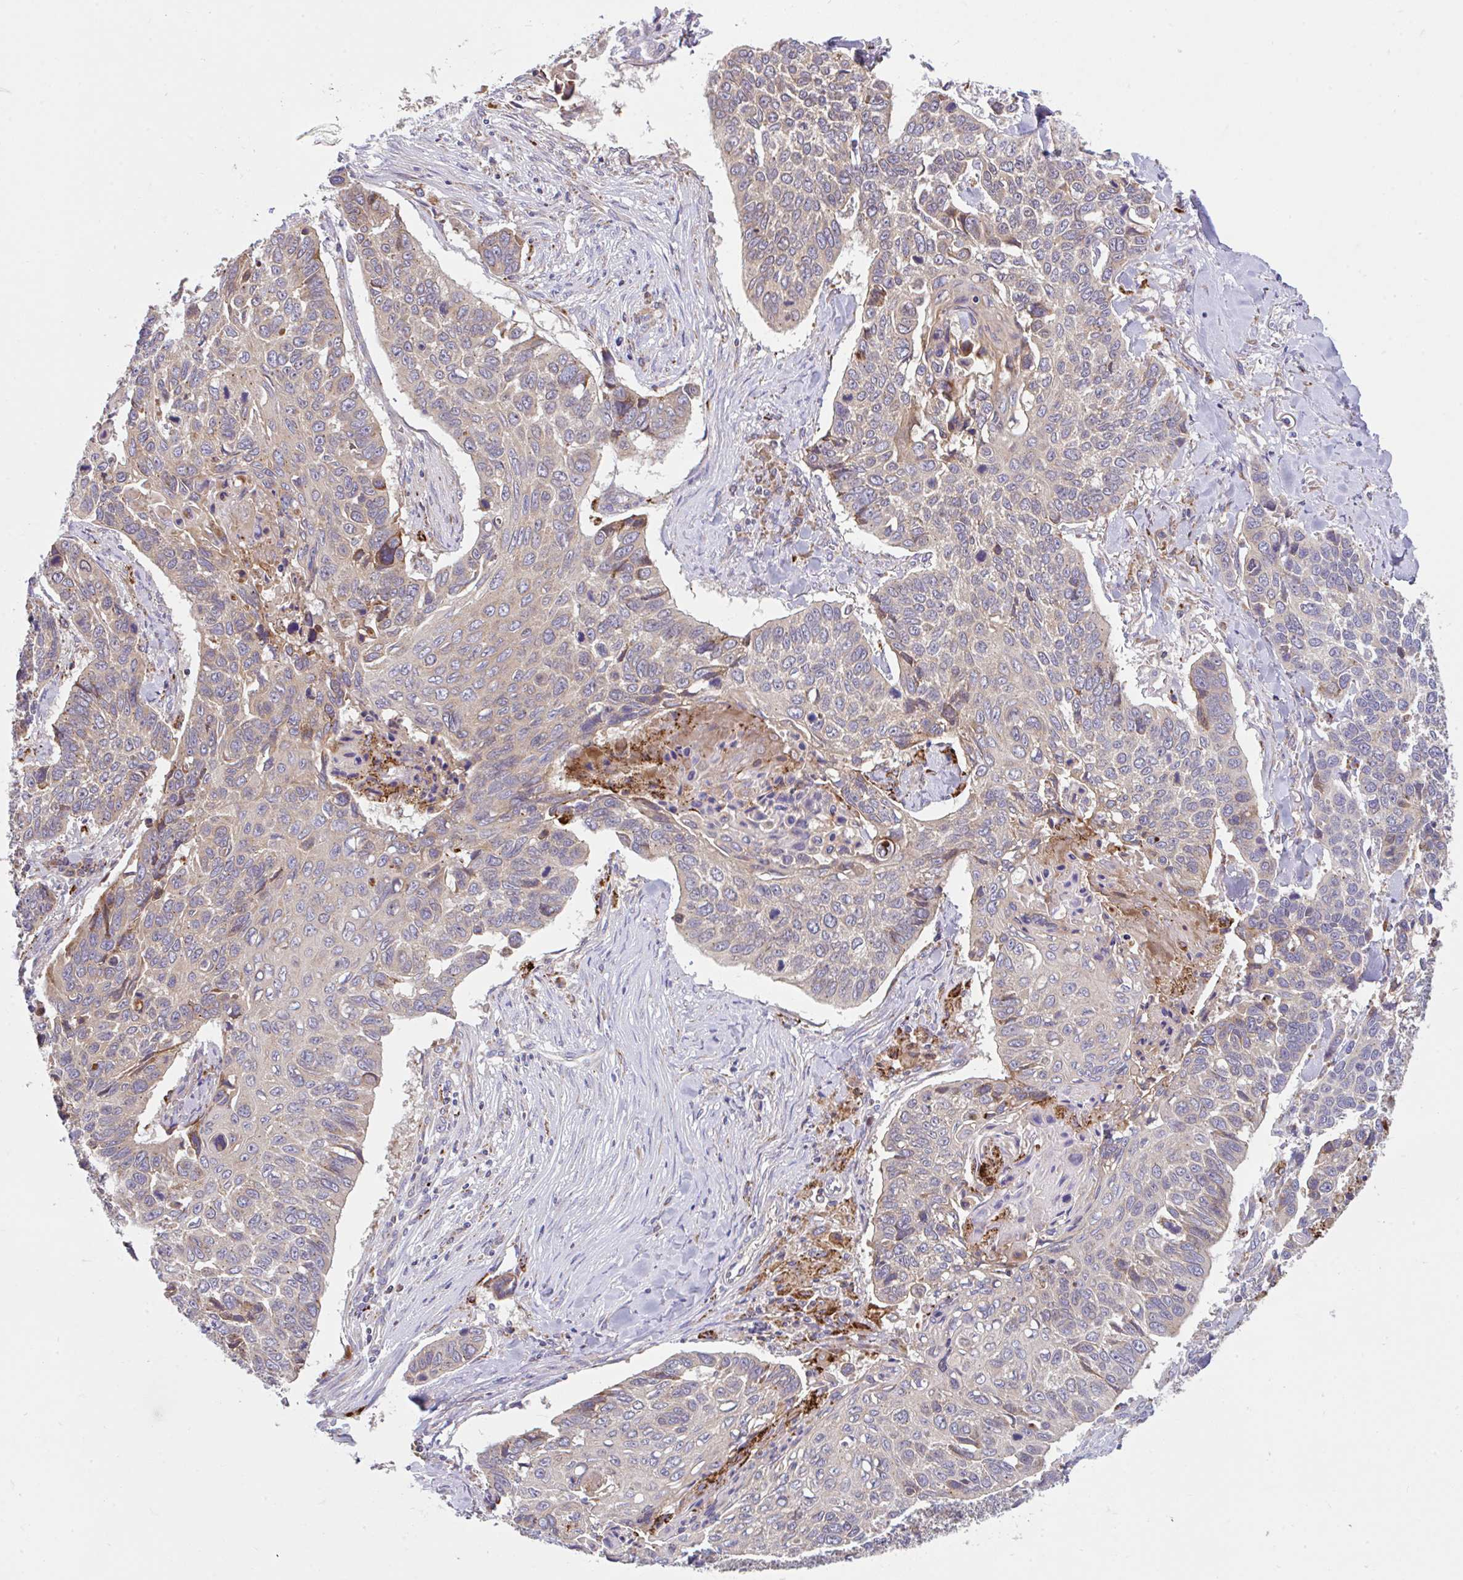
{"staining": {"intensity": "weak", "quantity": "<25%", "location": "cytoplasmic/membranous"}, "tissue": "lung cancer", "cell_type": "Tumor cells", "image_type": "cancer", "snomed": [{"axis": "morphology", "description": "Squamous cell carcinoma, NOS"}, {"axis": "topography", "description": "Lung"}], "caption": "Lung cancer (squamous cell carcinoma) was stained to show a protein in brown. There is no significant staining in tumor cells. (Stains: DAB IHC with hematoxylin counter stain, Microscopy: brightfield microscopy at high magnification).", "gene": "RALBP1", "patient": {"sex": "male", "age": 62}}